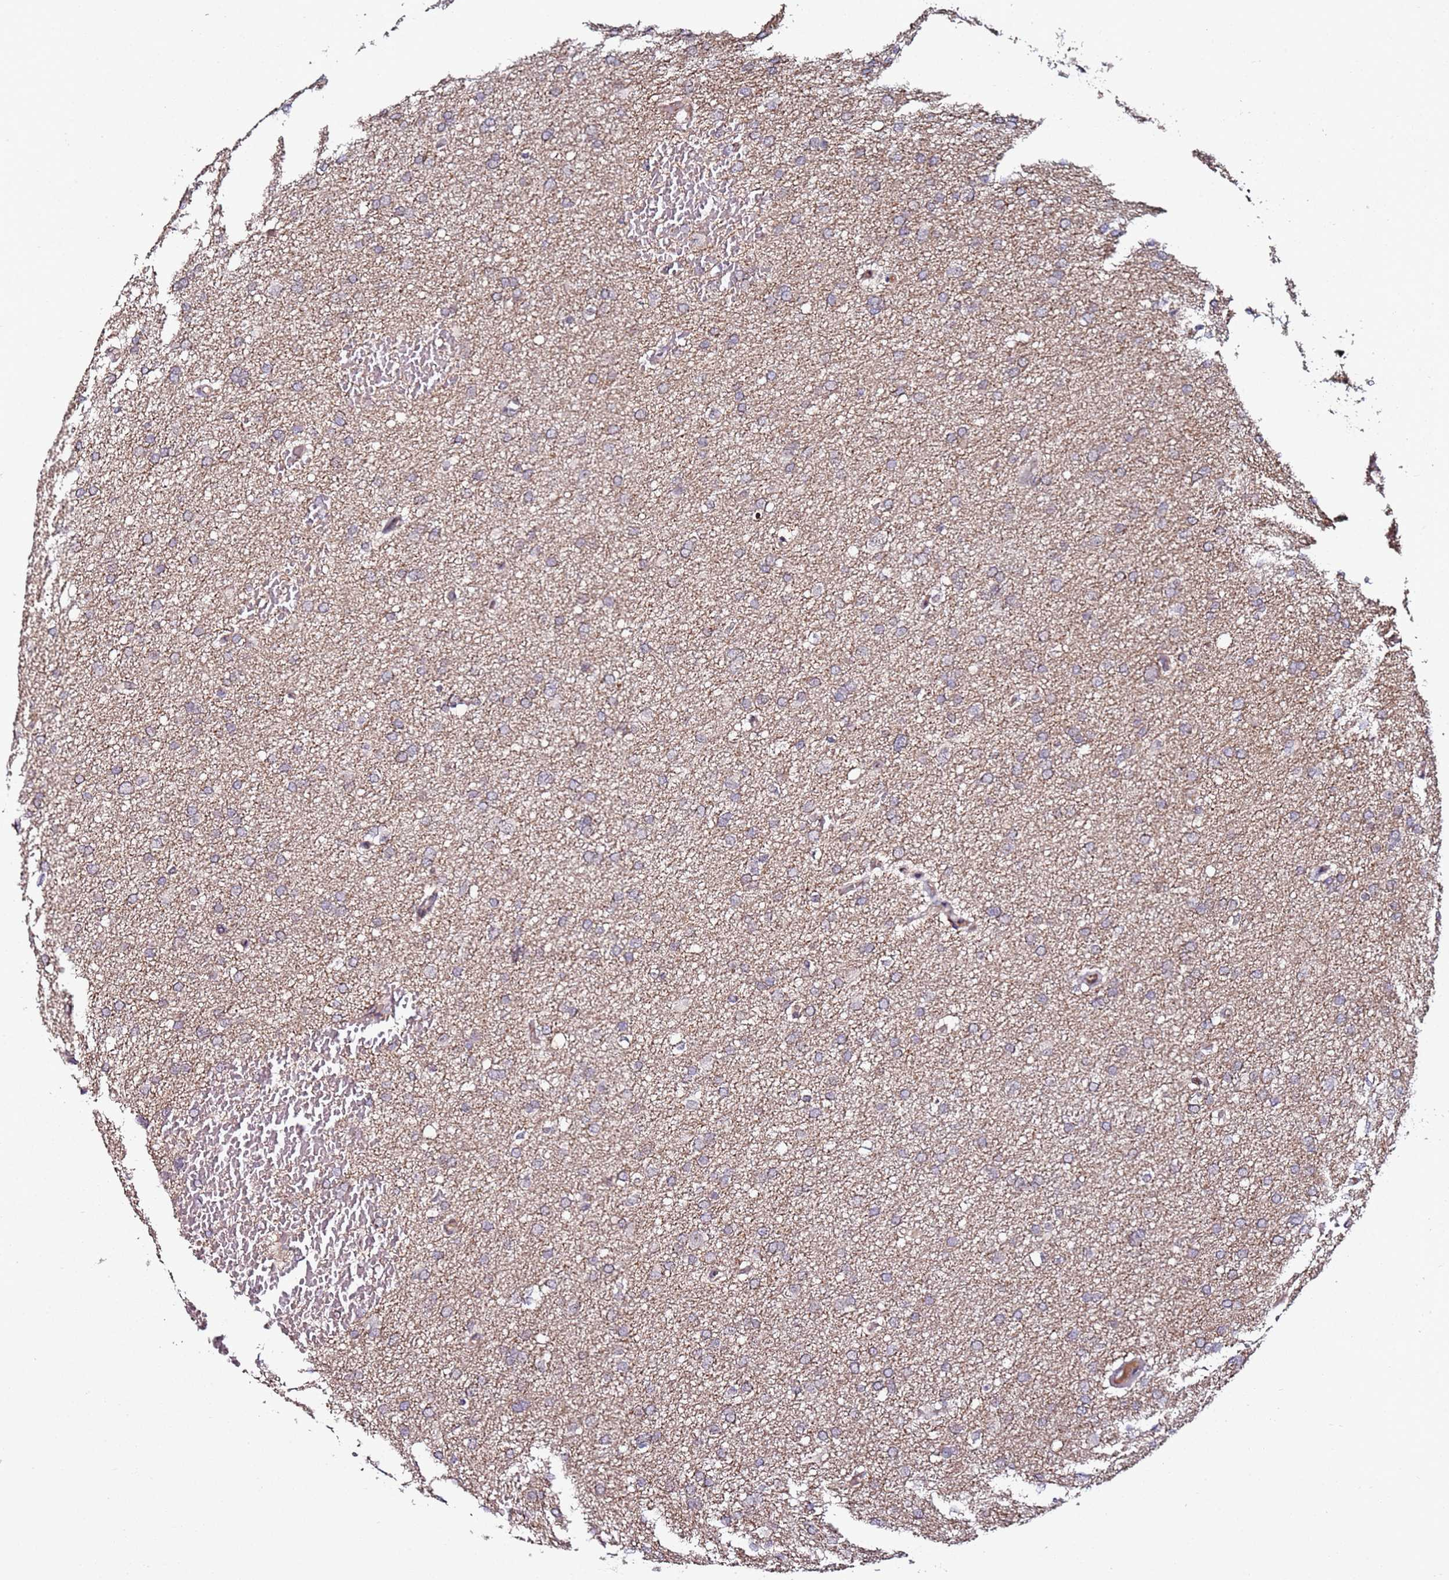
{"staining": {"intensity": "weak", "quantity": "<25%", "location": "cytoplasmic/membranous"}, "tissue": "glioma", "cell_type": "Tumor cells", "image_type": "cancer", "snomed": [{"axis": "morphology", "description": "Glioma, malignant, High grade"}, {"axis": "topography", "description": "Cerebral cortex"}], "caption": "The micrograph displays no significant staining in tumor cells of glioma.", "gene": "DUSP28", "patient": {"sex": "female", "age": 36}}